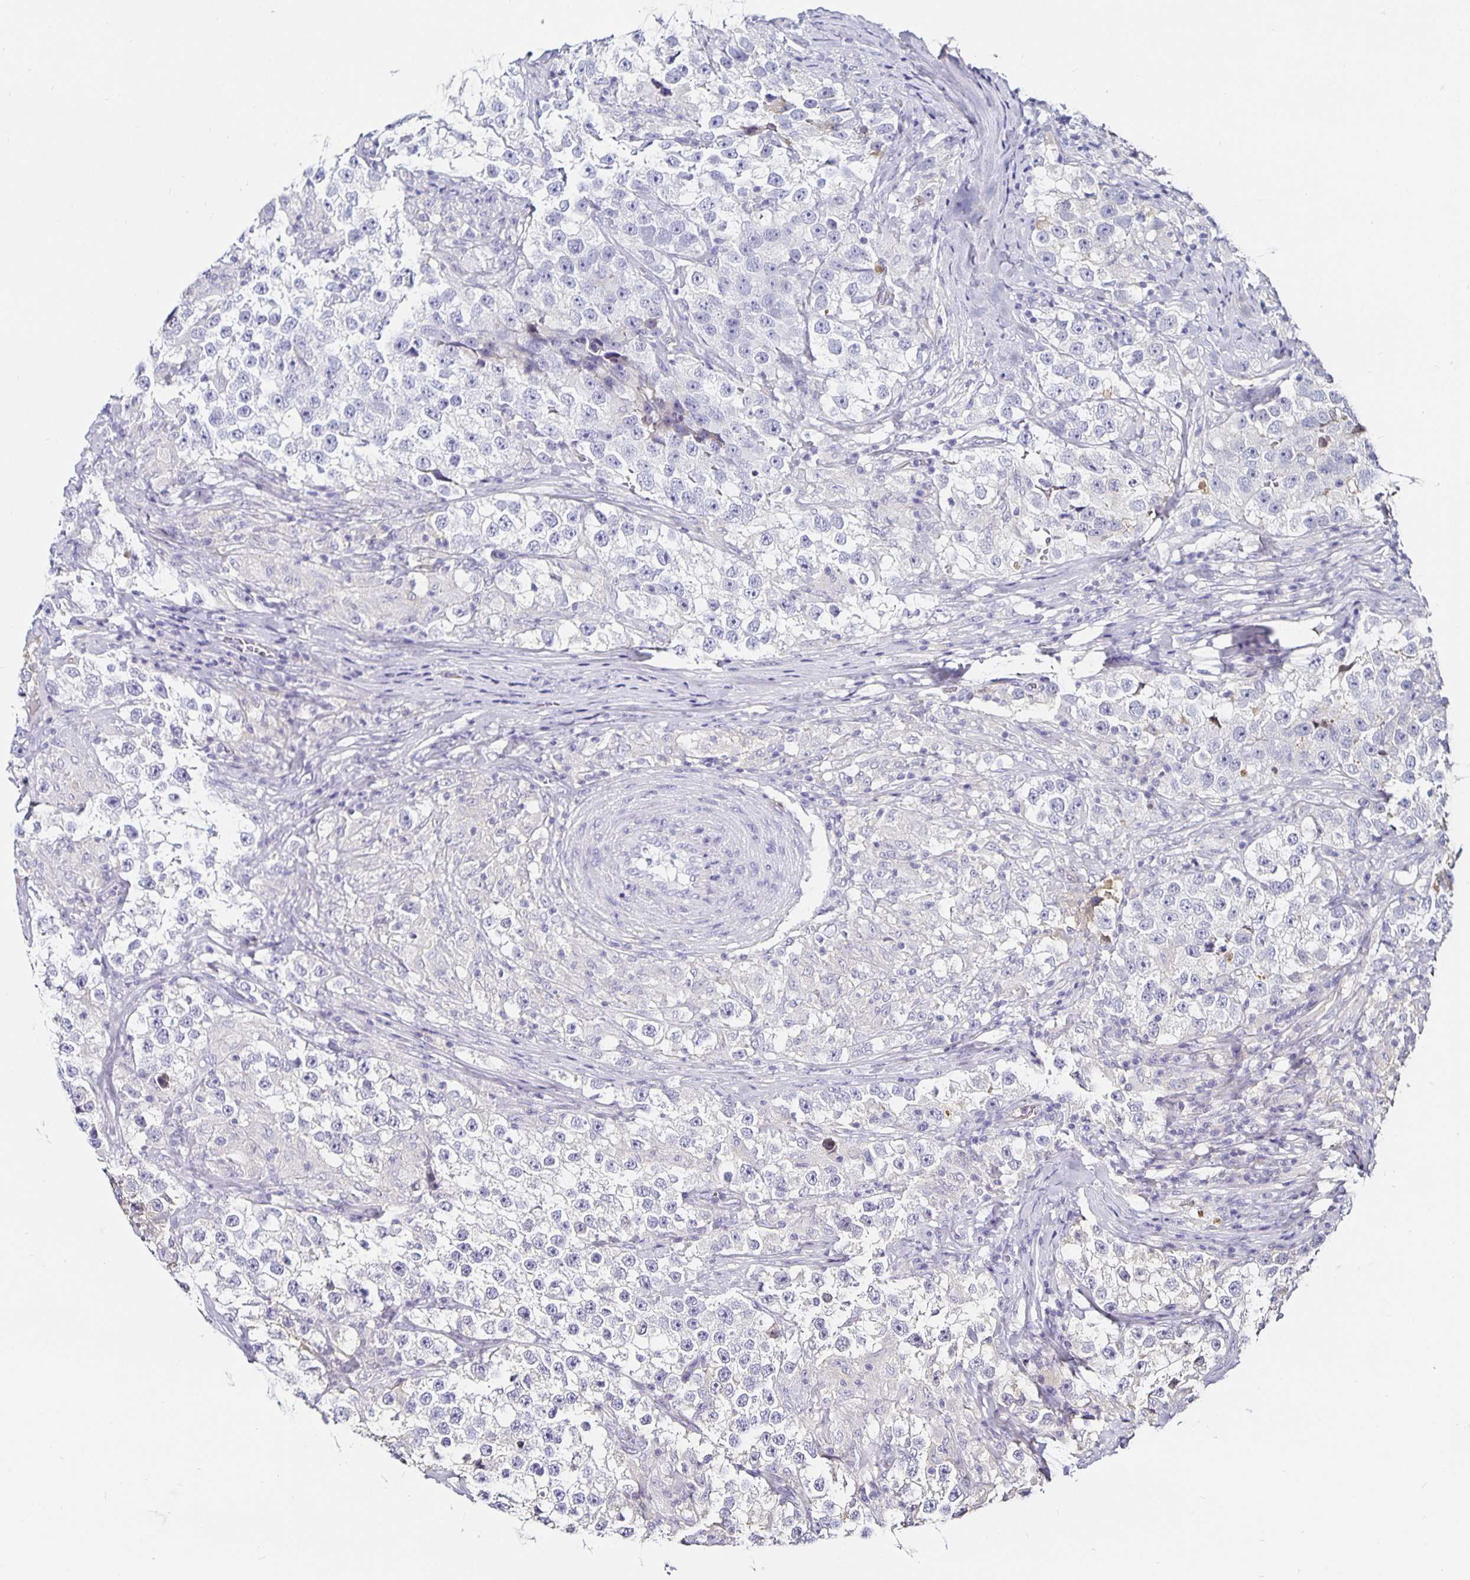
{"staining": {"intensity": "negative", "quantity": "none", "location": "none"}, "tissue": "testis cancer", "cell_type": "Tumor cells", "image_type": "cancer", "snomed": [{"axis": "morphology", "description": "Seminoma, NOS"}, {"axis": "topography", "description": "Testis"}], "caption": "Human testis cancer (seminoma) stained for a protein using immunohistochemistry (IHC) displays no staining in tumor cells.", "gene": "TTR", "patient": {"sex": "male", "age": 46}}